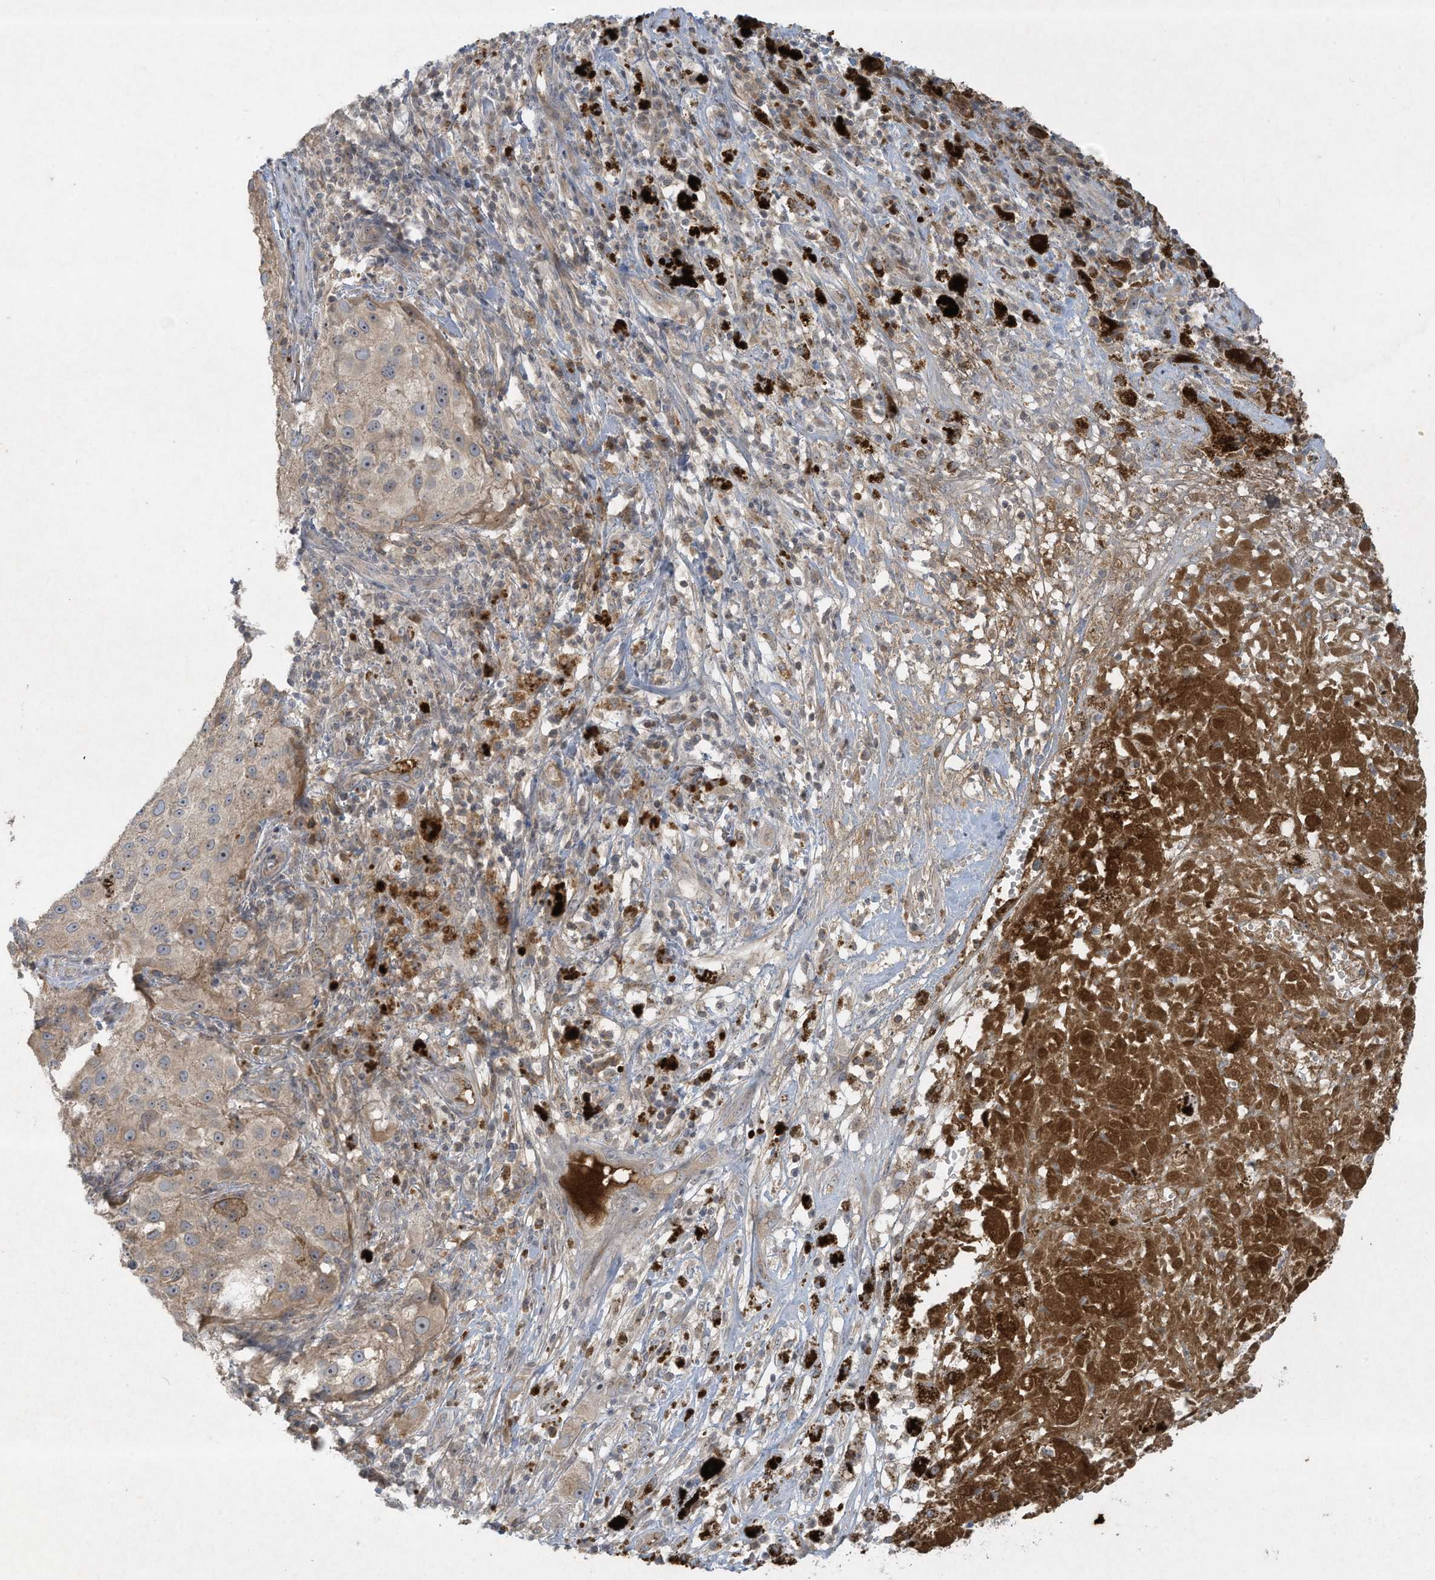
{"staining": {"intensity": "negative", "quantity": "none", "location": "none"}, "tissue": "melanoma", "cell_type": "Tumor cells", "image_type": "cancer", "snomed": [{"axis": "morphology", "description": "Necrosis, NOS"}, {"axis": "morphology", "description": "Malignant melanoma, NOS"}, {"axis": "topography", "description": "Skin"}], "caption": "Tumor cells show no significant protein positivity in malignant melanoma. Brightfield microscopy of immunohistochemistry (IHC) stained with DAB (brown) and hematoxylin (blue), captured at high magnification.", "gene": "FETUB", "patient": {"sex": "female", "age": 87}}